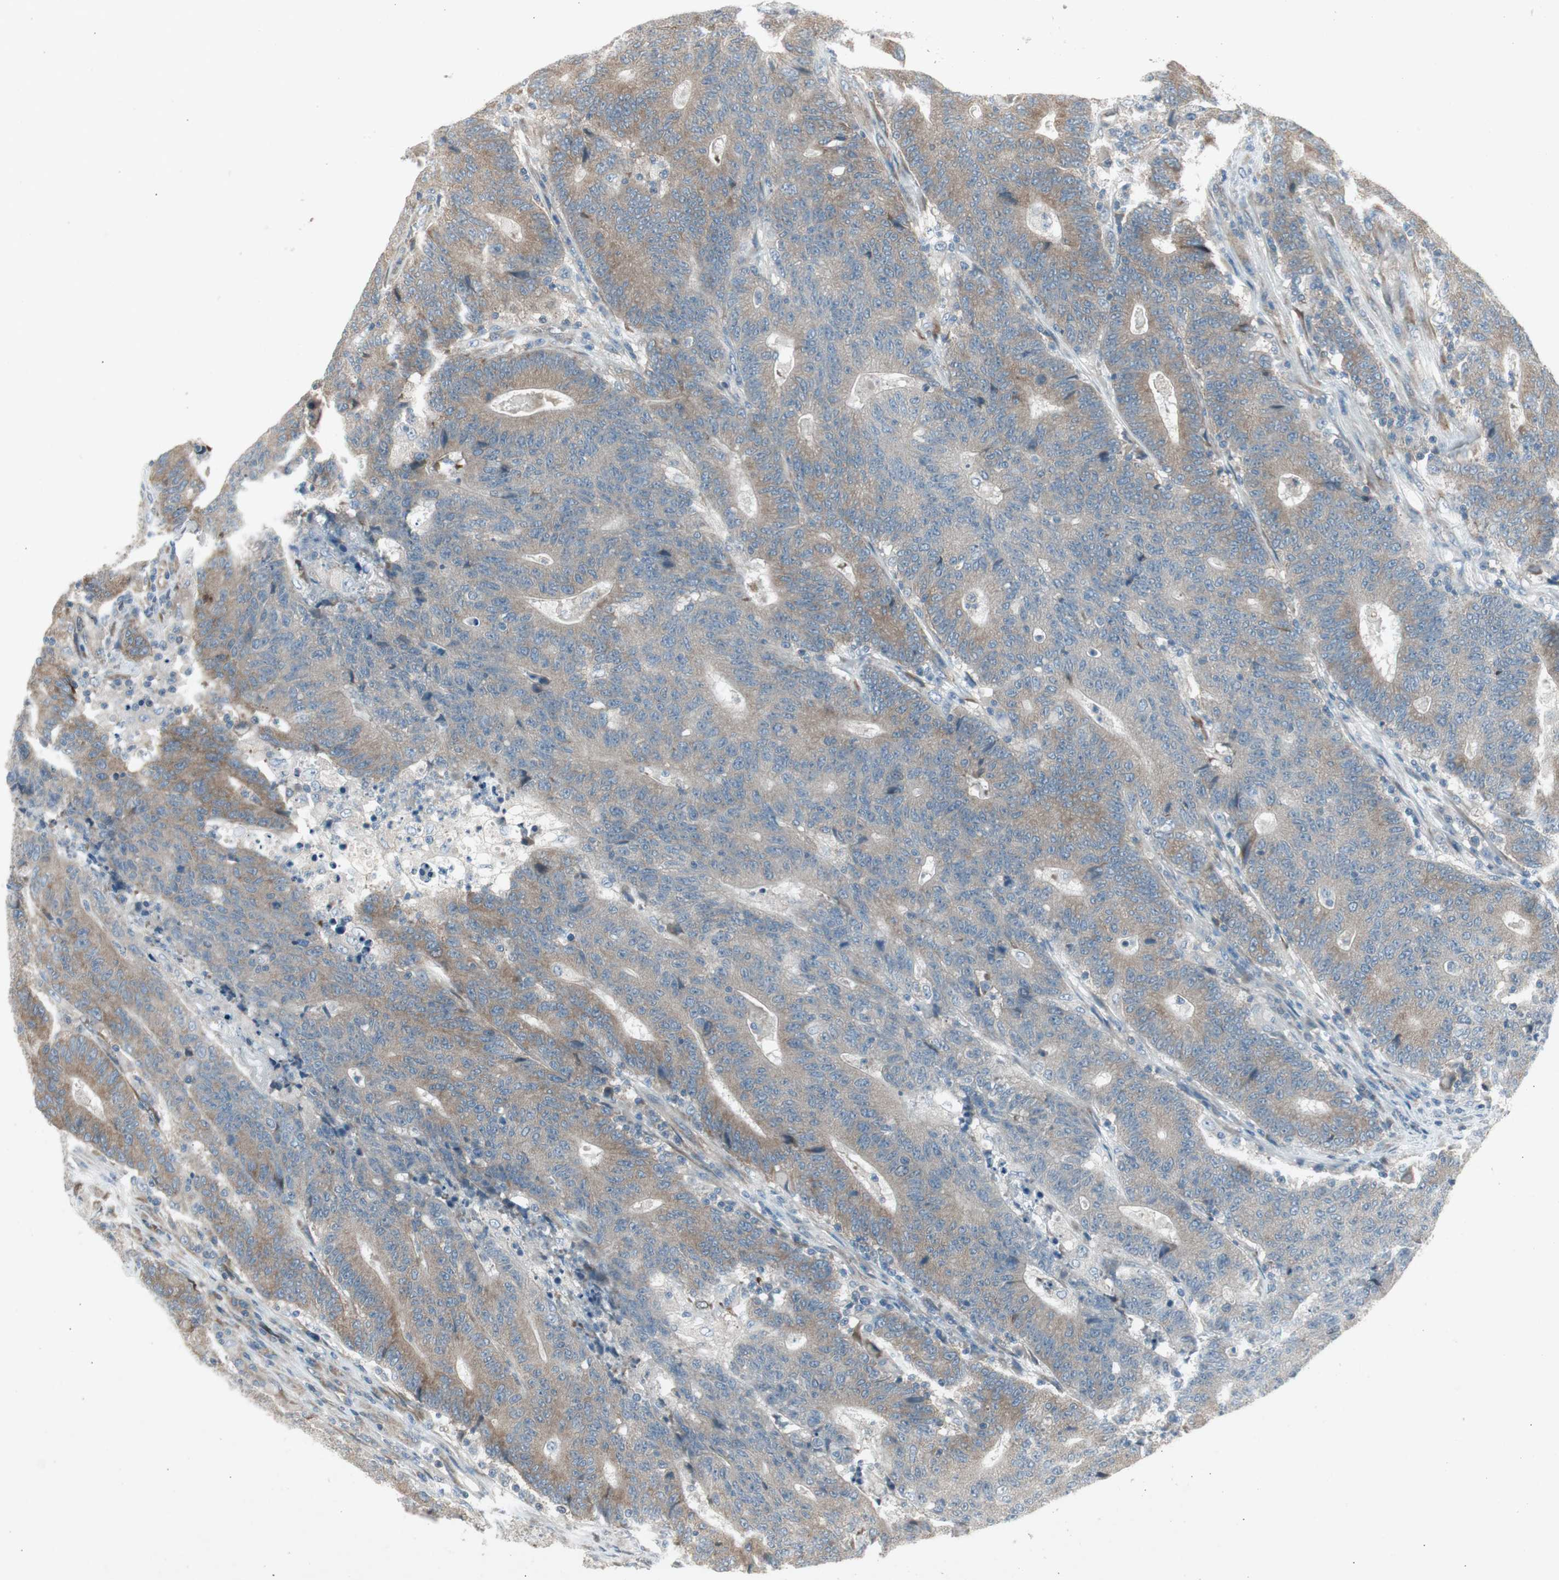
{"staining": {"intensity": "moderate", "quantity": ">75%", "location": "cytoplasmic/membranous"}, "tissue": "colorectal cancer", "cell_type": "Tumor cells", "image_type": "cancer", "snomed": [{"axis": "morphology", "description": "Normal tissue, NOS"}, {"axis": "morphology", "description": "Adenocarcinoma, NOS"}, {"axis": "topography", "description": "Colon"}], "caption": "A high-resolution photomicrograph shows immunohistochemistry (IHC) staining of colorectal cancer, which shows moderate cytoplasmic/membranous expression in approximately >75% of tumor cells.", "gene": "PANK2", "patient": {"sex": "female", "age": 75}}